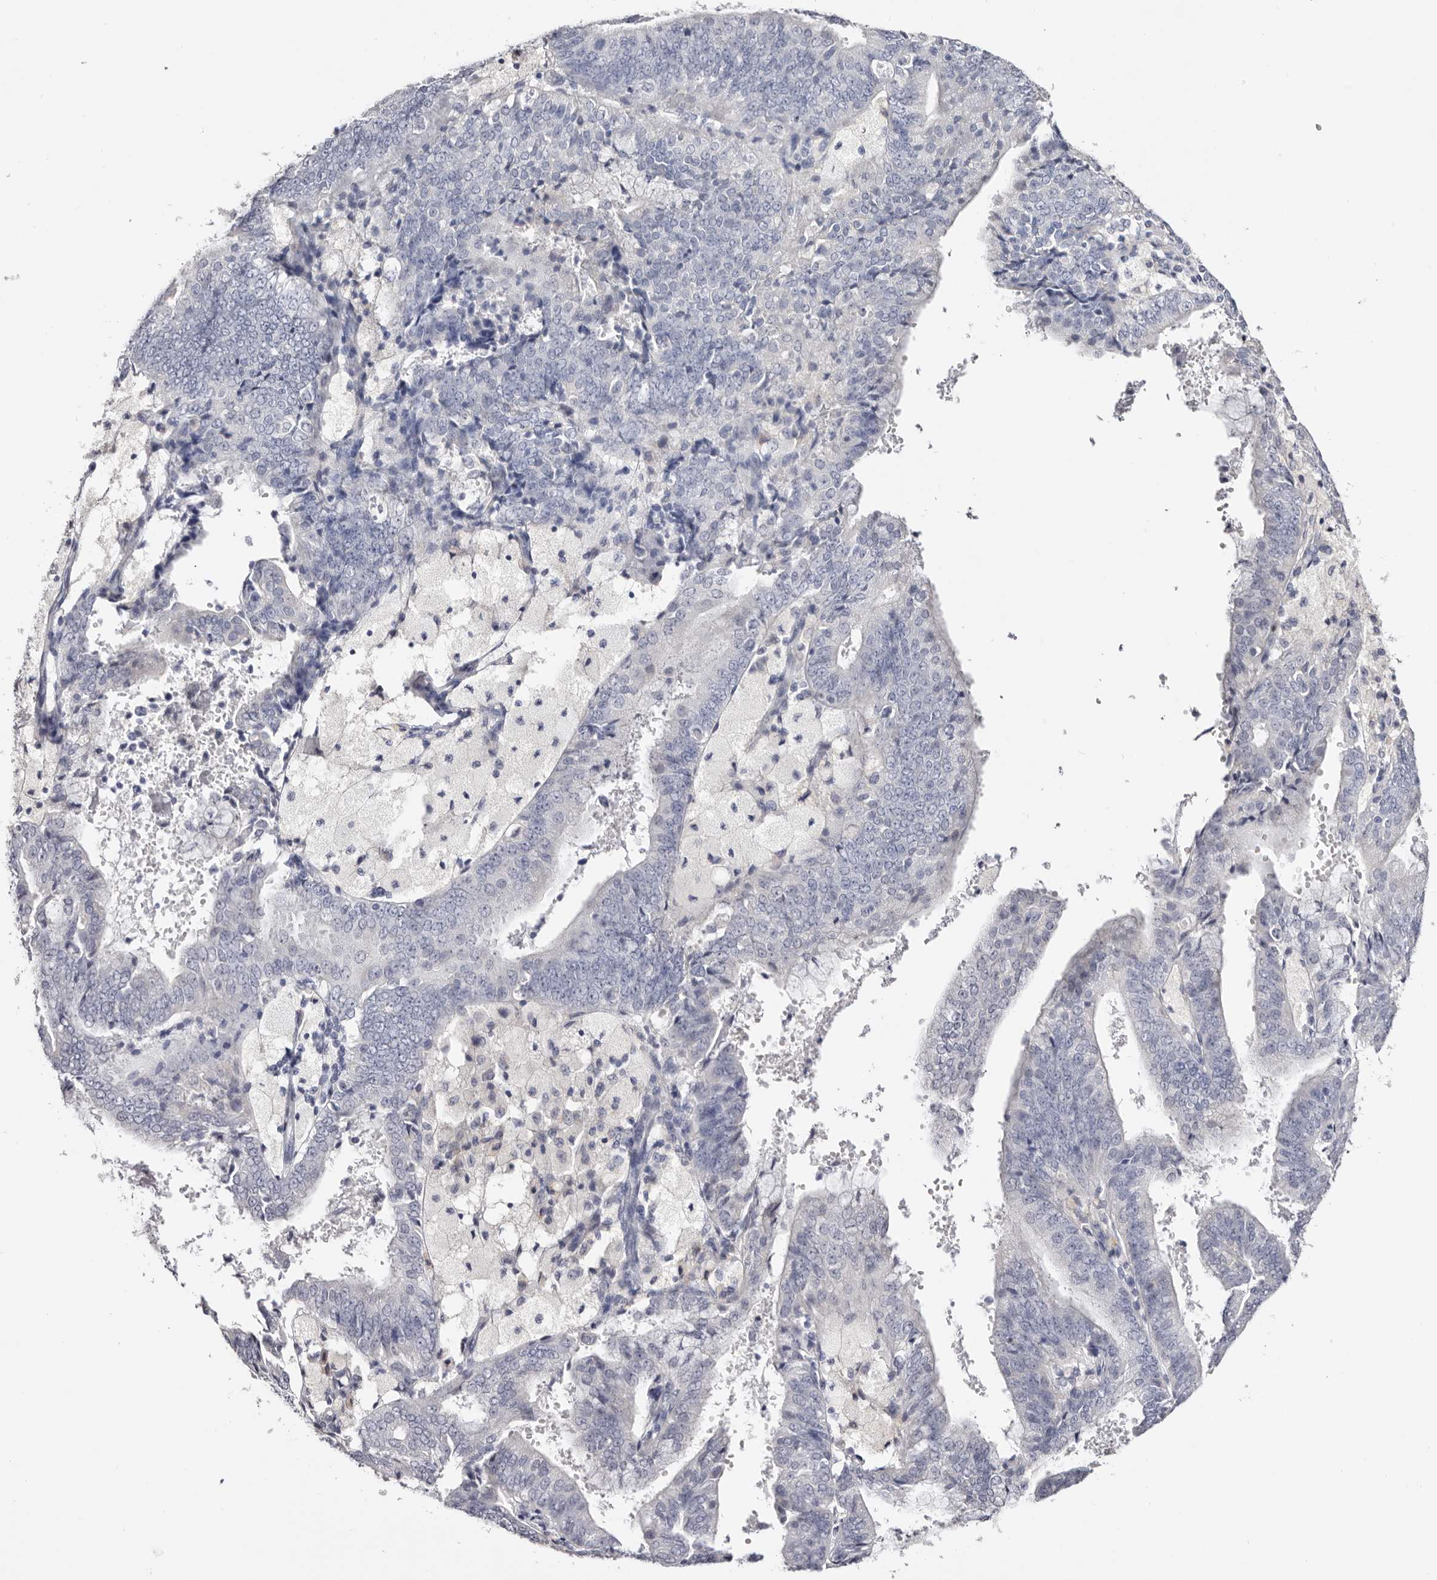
{"staining": {"intensity": "negative", "quantity": "none", "location": "none"}, "tissue": "endometrial cancer", "cell_type": "Tumor cells", "image_type": "cancer", "snomed": [{"axis": "morphology", "description": "Adenocarcinoma, NOS"}, {"axis": "topography", "description": "Endometrium"}], "caption": "A high-resolution histopathology image shows IHC staining of endometrial adenocarcinoma, which exhibits no significant positivity in tumor cells.", "gene": "AKNAD1", "patient": {"sex": "female", "age": 63}}